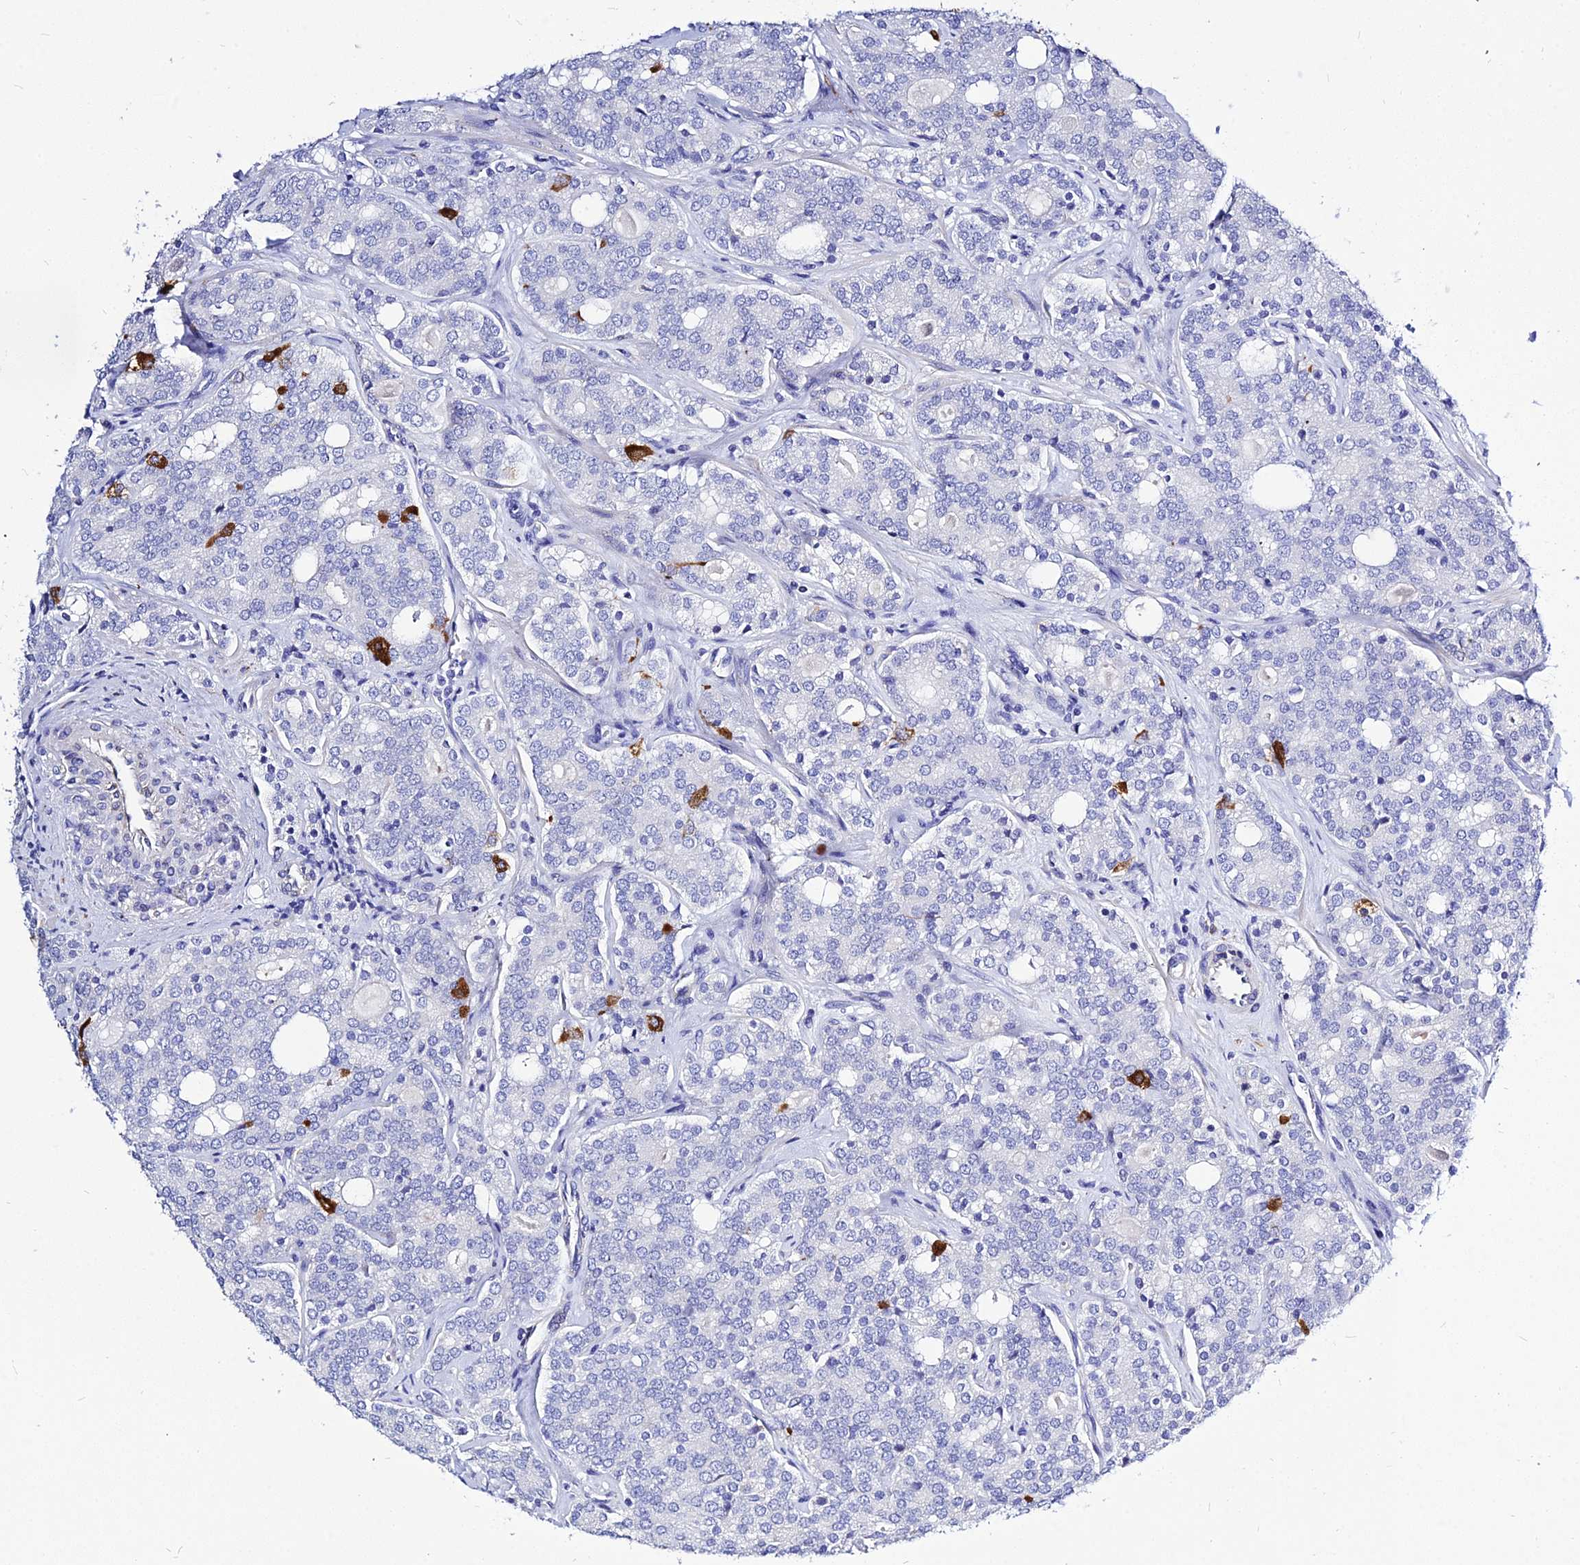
{"staining": {"intensity": "strong", "quantity": "<25%", "location": "cytoplasmic/membranous"}, "tissue": "prostate cancer", "cell_type": "Tumor cells", "image_type": "cancer", "snomed": [{"axis": "morphology", "description": "Adenocarcinoma, High grade"}, {"axis": "topography", "description": "Prostate"}], "caption": "DAB (3,3'-diaminobenzidine) immunohistochemical staining of human prostate adenocarcinoma (high-grade) exhibits strong cytoplasmic/membranous protein positivity in approximately <25% of tumor cells.", "gene": "DEFB107A", "patient": {"sex": "male", "age": 64}}